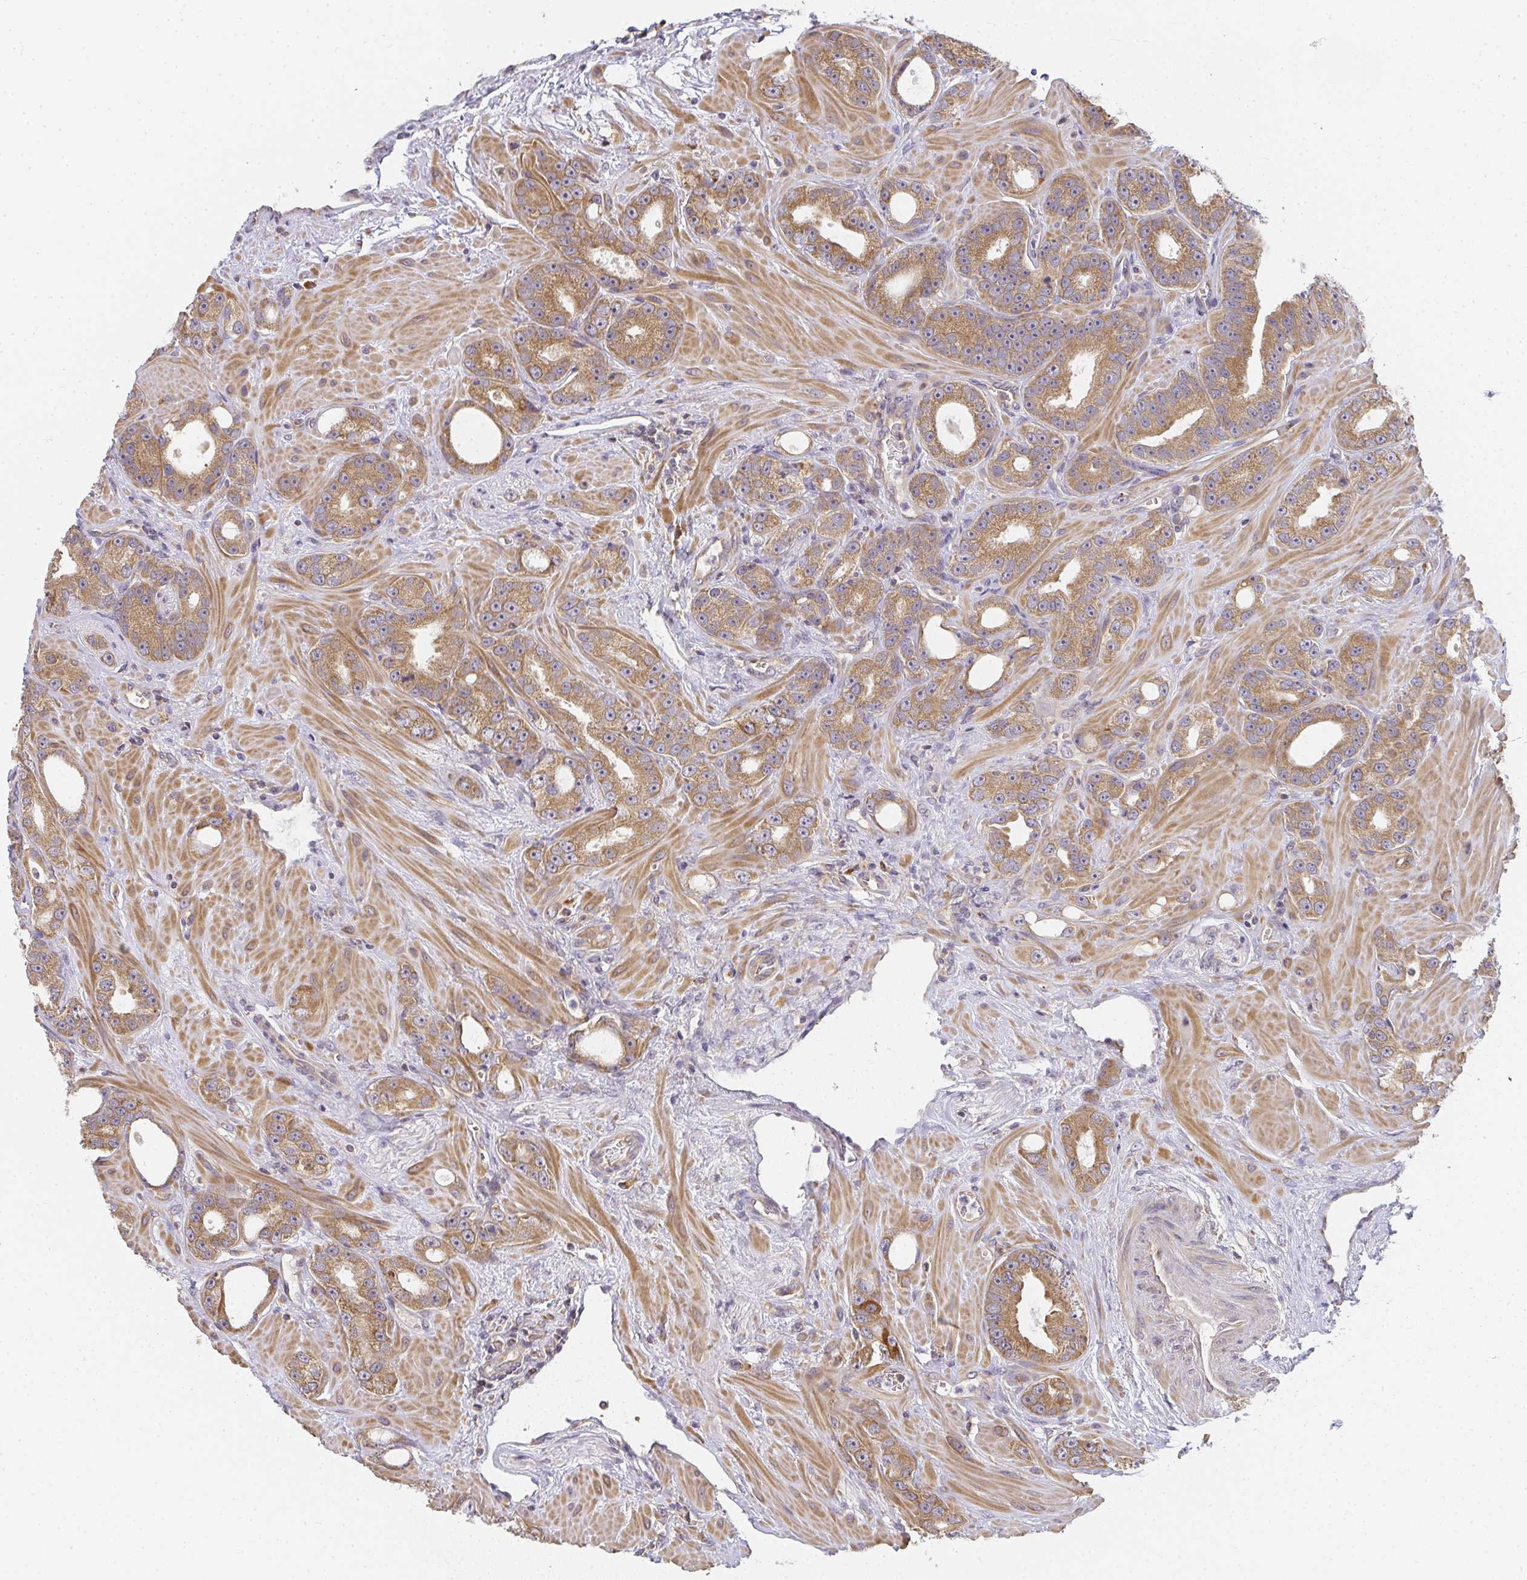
{"staining": {"intensity": "moderate", "quantity": ">75%", "location": "cytoplasmic/membranous"}, "tissue": "prostate cancer", "cell_type": "Tumor cells", "image_type": "cancer", "snomed": [{"axis": "morphology", "description": "Adenocarcinoma, High grade"}, {"axis": "topography", "description": "Prostate"}], "caption": "IHC micrograph of neoplastic tissue: human prostate high-grade adenocarcinoma stained using immunohistochemistry shows medium levels of moderate protein expression localized specifically in the cytoplasmic/membranous of tumor cells, appearing as a cytoplasmic/membranous brown color.", "gene": "SLC35B3", "patient": {"sex": "male", "age": 65}}